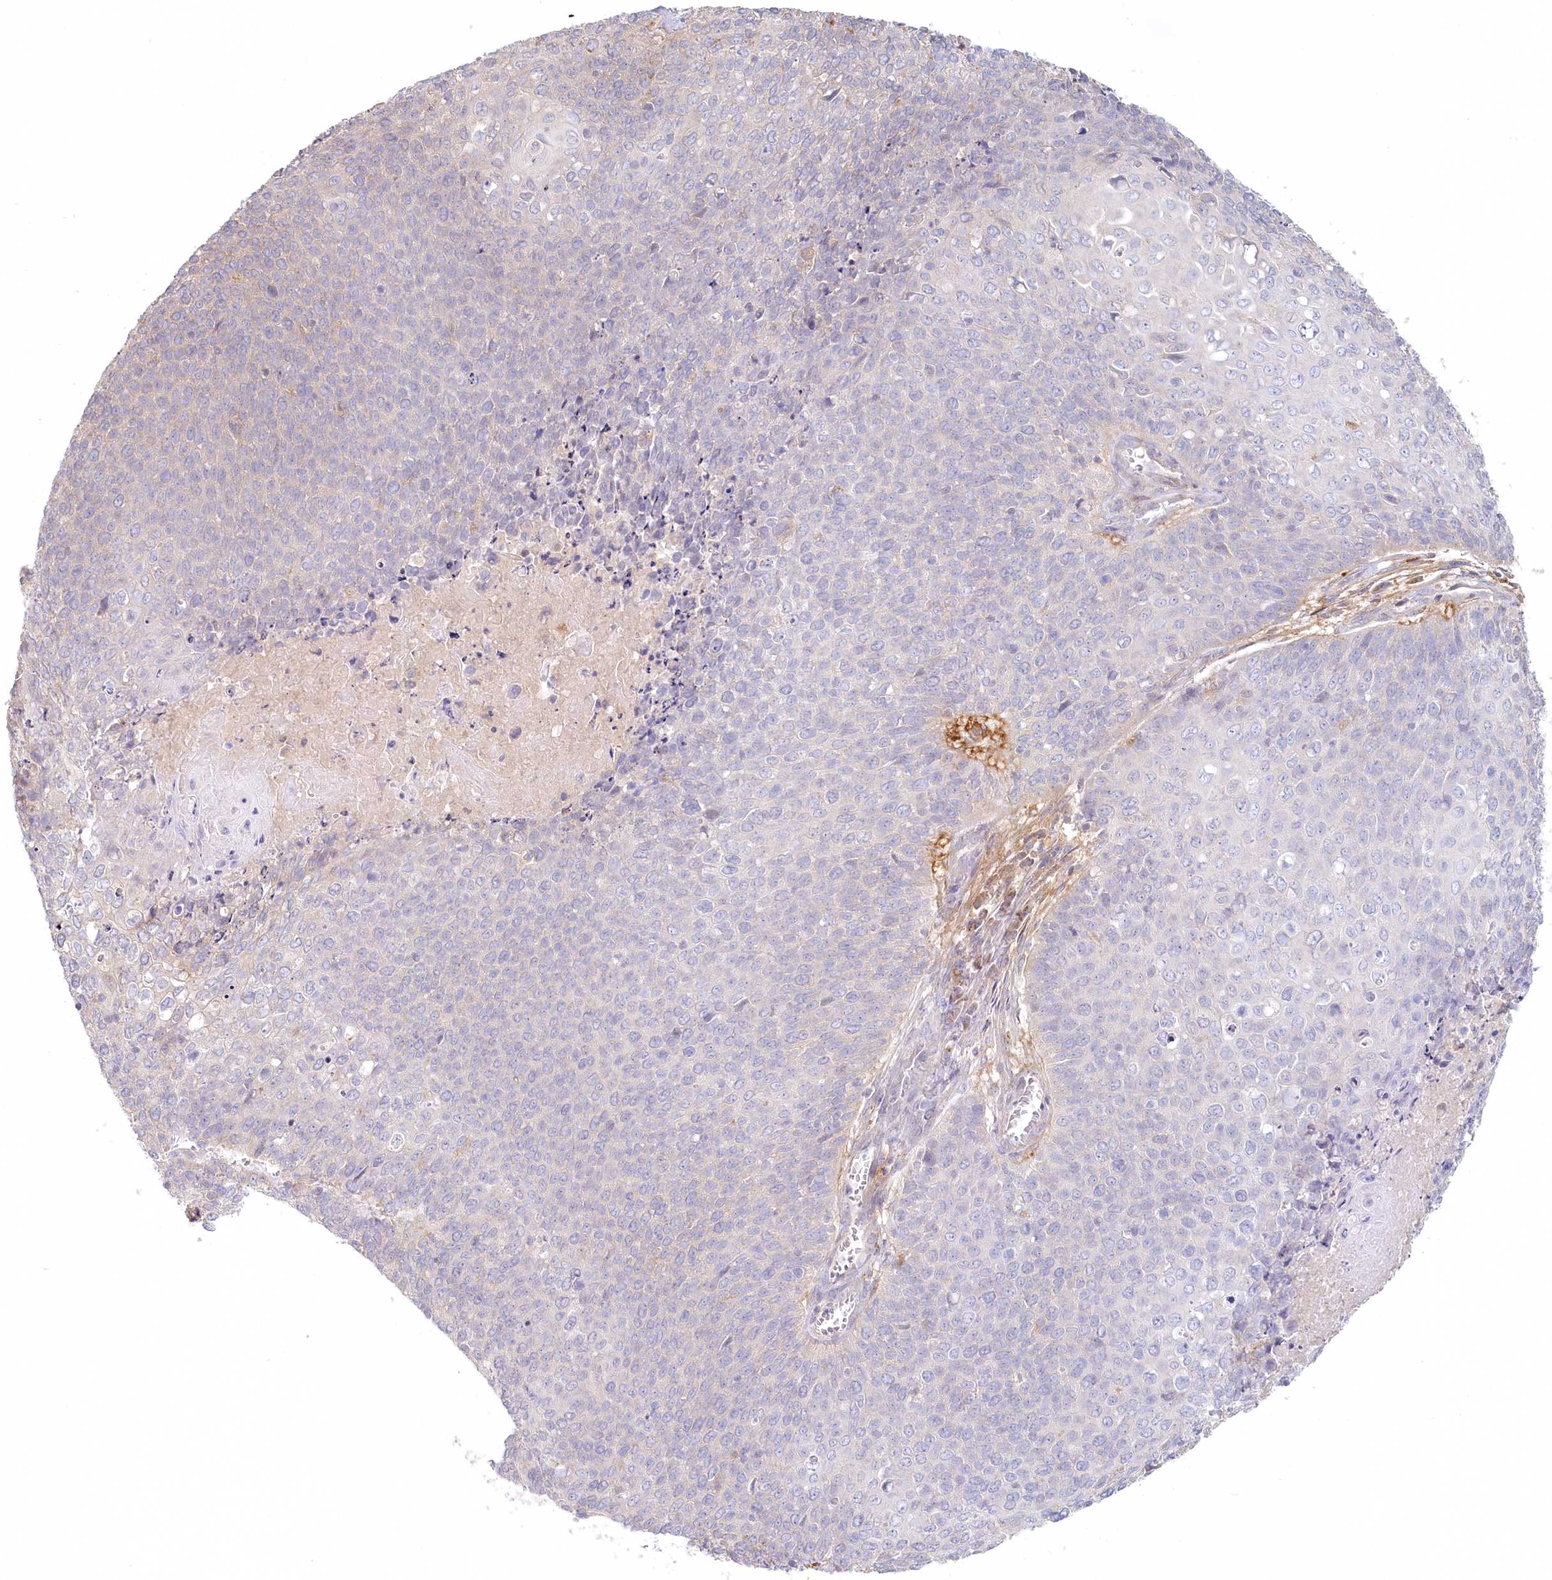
{"staining": {"intensity": "negative", "quantity": "none", "location": "none"}, "tissue": "cervical cancer", "cell_type": "Tumor cells", "image_type": "cancer", "snomed": [{"axis": "morphology", "description": "Squamous cell carcinoma, NOS"}, {"axis": "topography", "description": "Cervix"}], "caption": "Squamous cell carcinoma (cervical) stained for a protein using immunohistochemistry (IHC) exhibits no positivity tumor cells.", "gene": "VSIG1", "patient": {"sex": "female", "age": 39}}